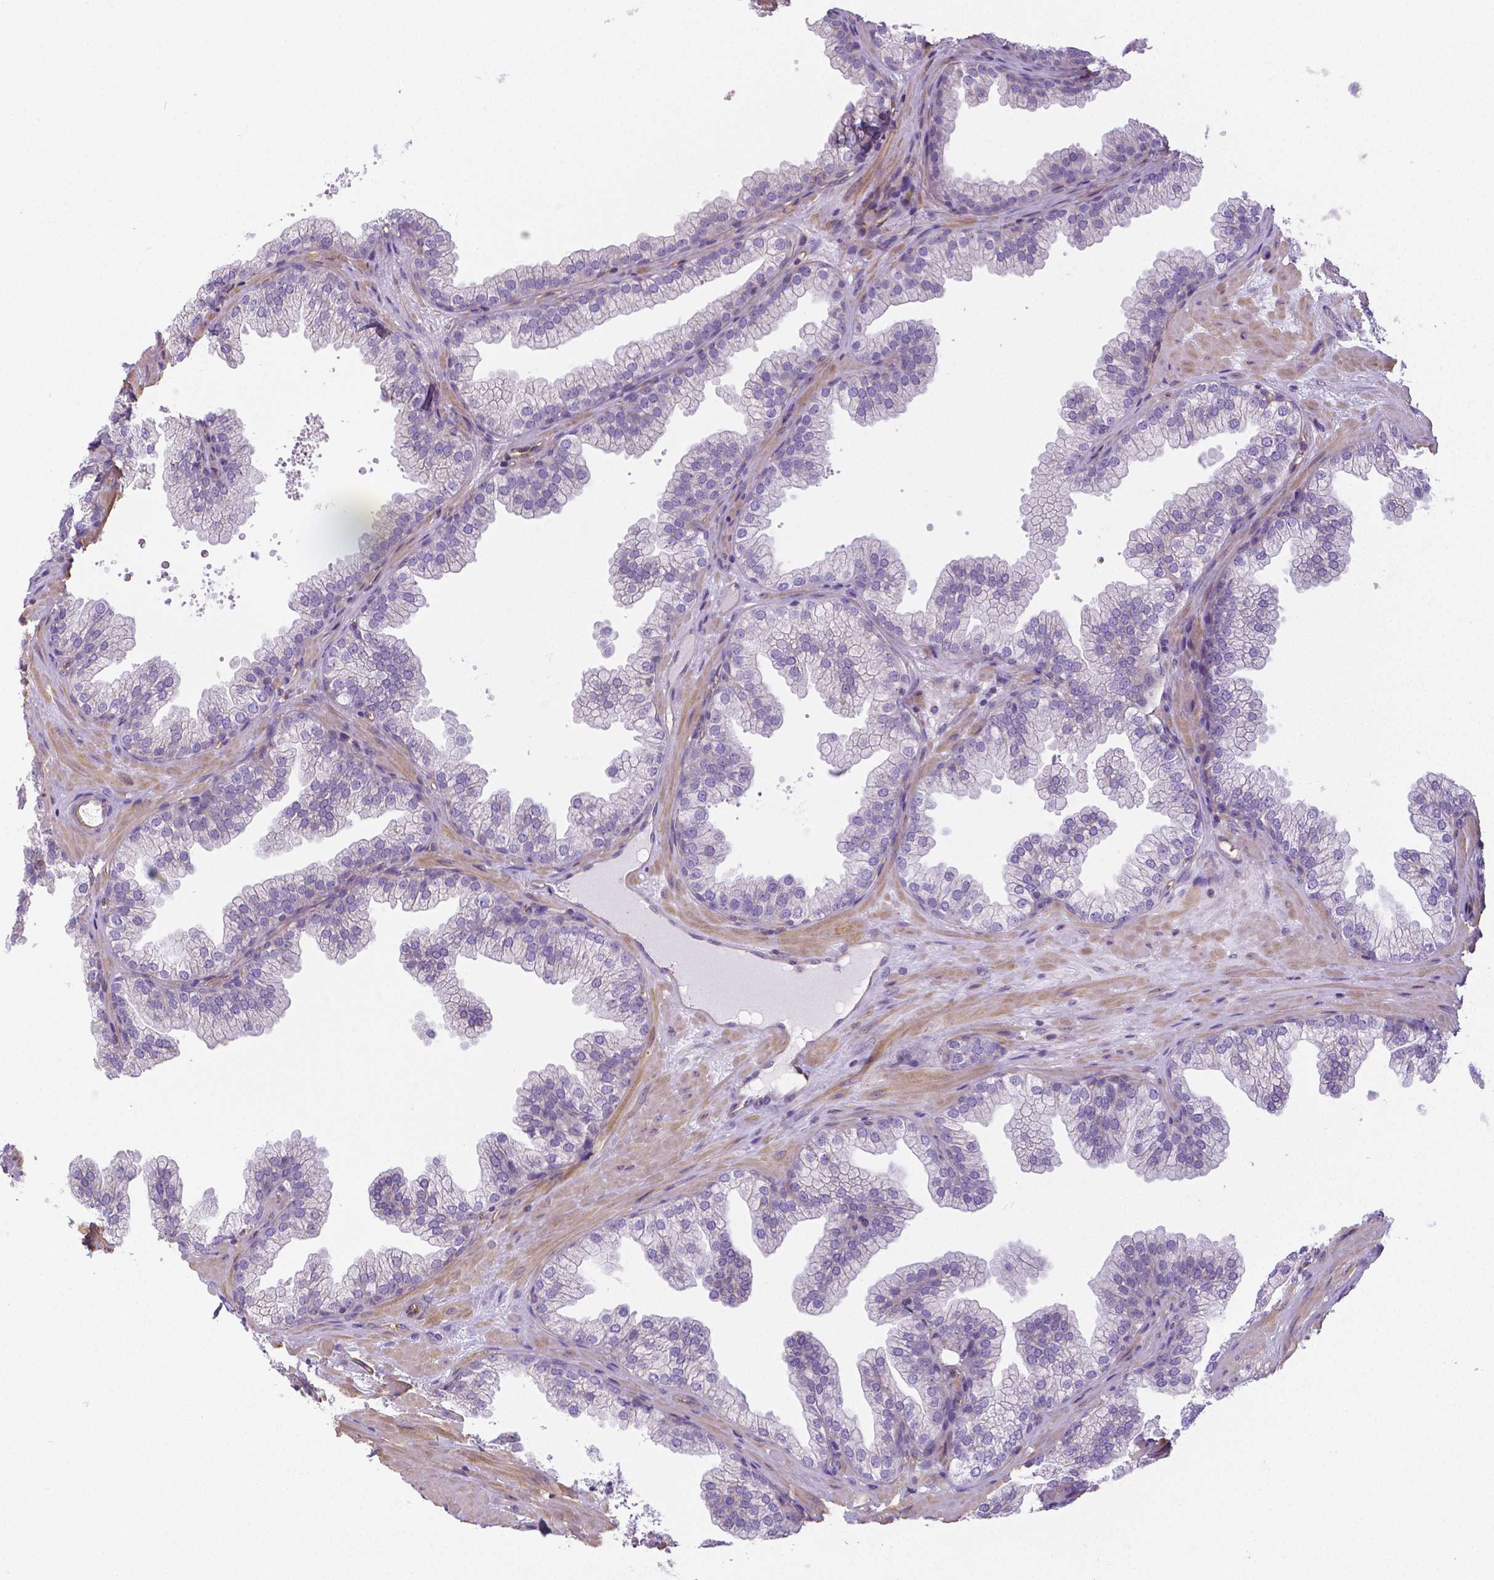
{"staining": {"intensity": "negative", "quantity": "none", "location": "none"}, "tissue": "prostate", "cell_type": "Glandular cells", "image_type": "normal", "snomed": [{"axis": "morphology", "description": "Normal tissue, NOS"}, {"axis": "topography", "description": "Prostate"}], "caption": "The histopathology image reveals no staining of glandular cells in benign prostate. Nuclei are stained in blue.", "gene": "CRMP1", "patient": {"sex": "male", "age": 37}}